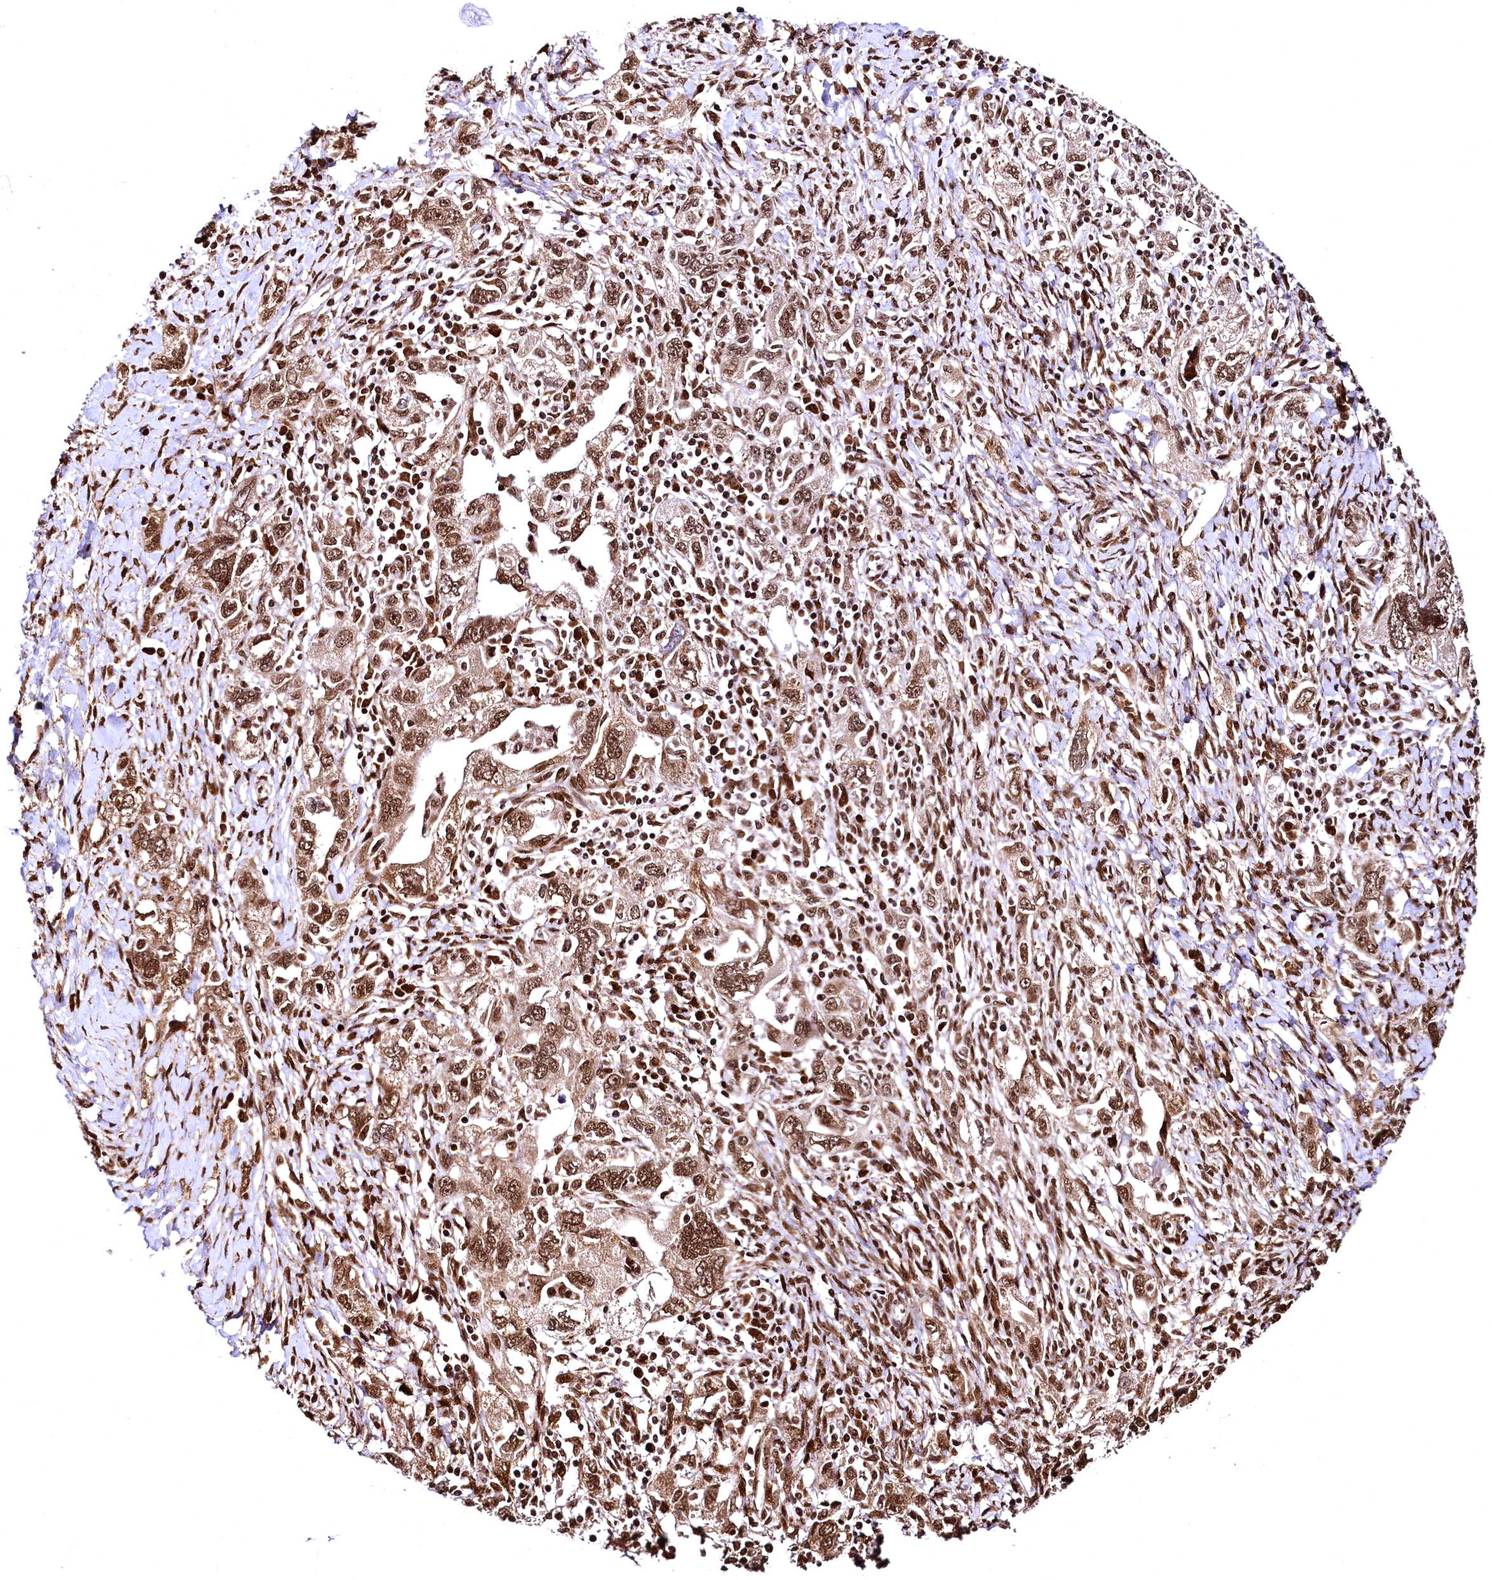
{"staining": {"intensity": "moderate", "quantity": ">75%", "location": "nuclear"}, "tissue": "ovarian cancer", "cell_type": "Tumor cells", "image_type": "cancer", "snomed": [{"axis": "morphology", "description": "Carcinoma, NOS"}, {"axis": "morphology", "description": "Cystadenocarcinoma, serous, NOS"}, {"axis": "topography", "description": "Ovary"}], "caption": "DAB immunohistochemical staining of carcinoma (ovarian) exhibits moderate nuclear protein expression in approximately >75% of tumor cells. Using DAB (3,3'-diaminobenzidine) (brown) and hematoxylin (blue) stains, captured at high magnification using brightfield microscopy.", "gene": "PDS5B", "patient": {"sex": "female", "age": 69}}